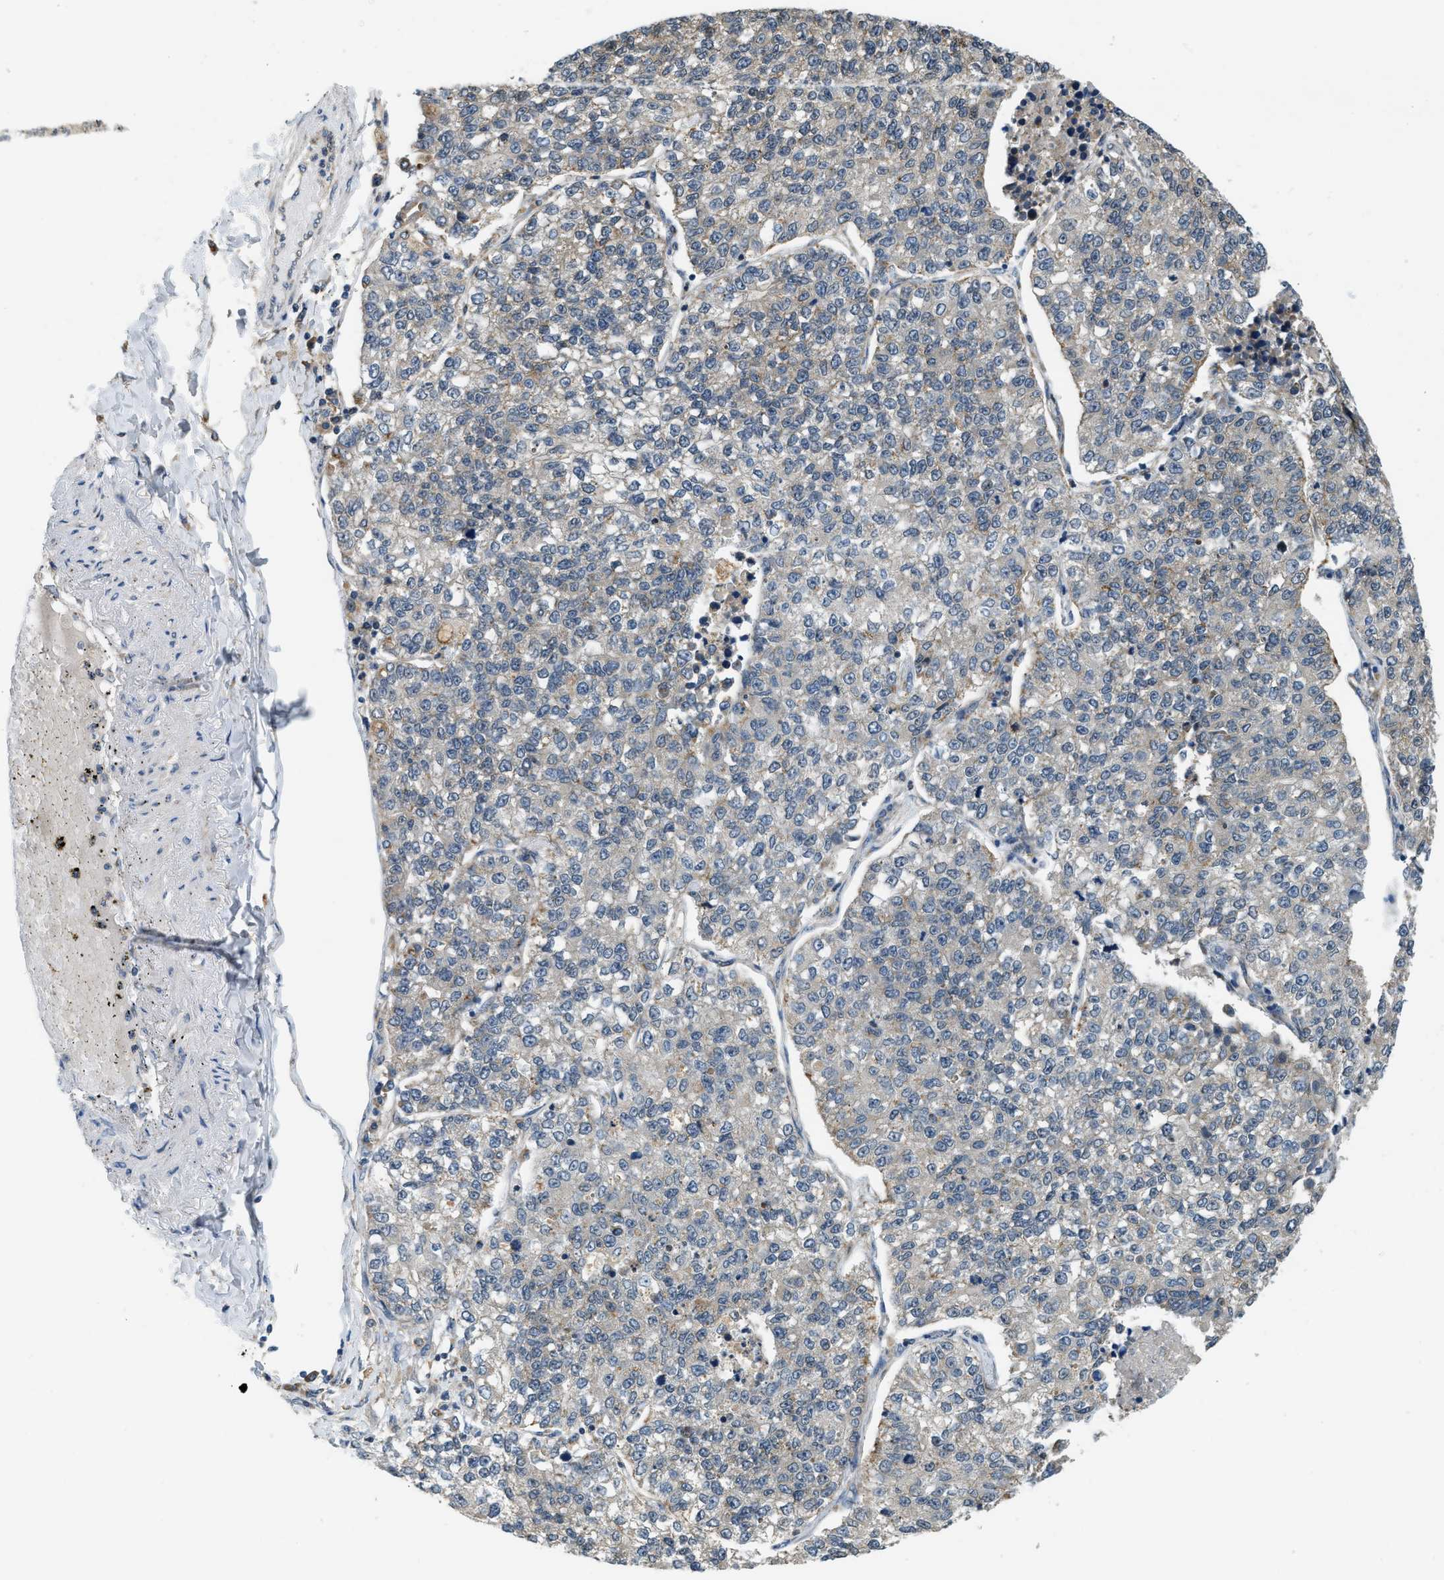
{"staining": {"intensity": "weak", "quantity": "<25%", "location": "cytoplasmic/membranous"}, "tissue": "lung cancer", "cell_type": "Tumor cells", "image_type": "cancer", "snomed": [{"axis": "morphology", "description": "Adenocarcinoma, NOS"}, {"axis": "topography", "description": "Lung"}], "caption": "This is an immunohistochemistry photomicrograph of lung cancer (adenocarcinoma). There is no expression in tumor cells.", "gene": "STARD3NL", "patient": {"sex": "male", "age": 49}}